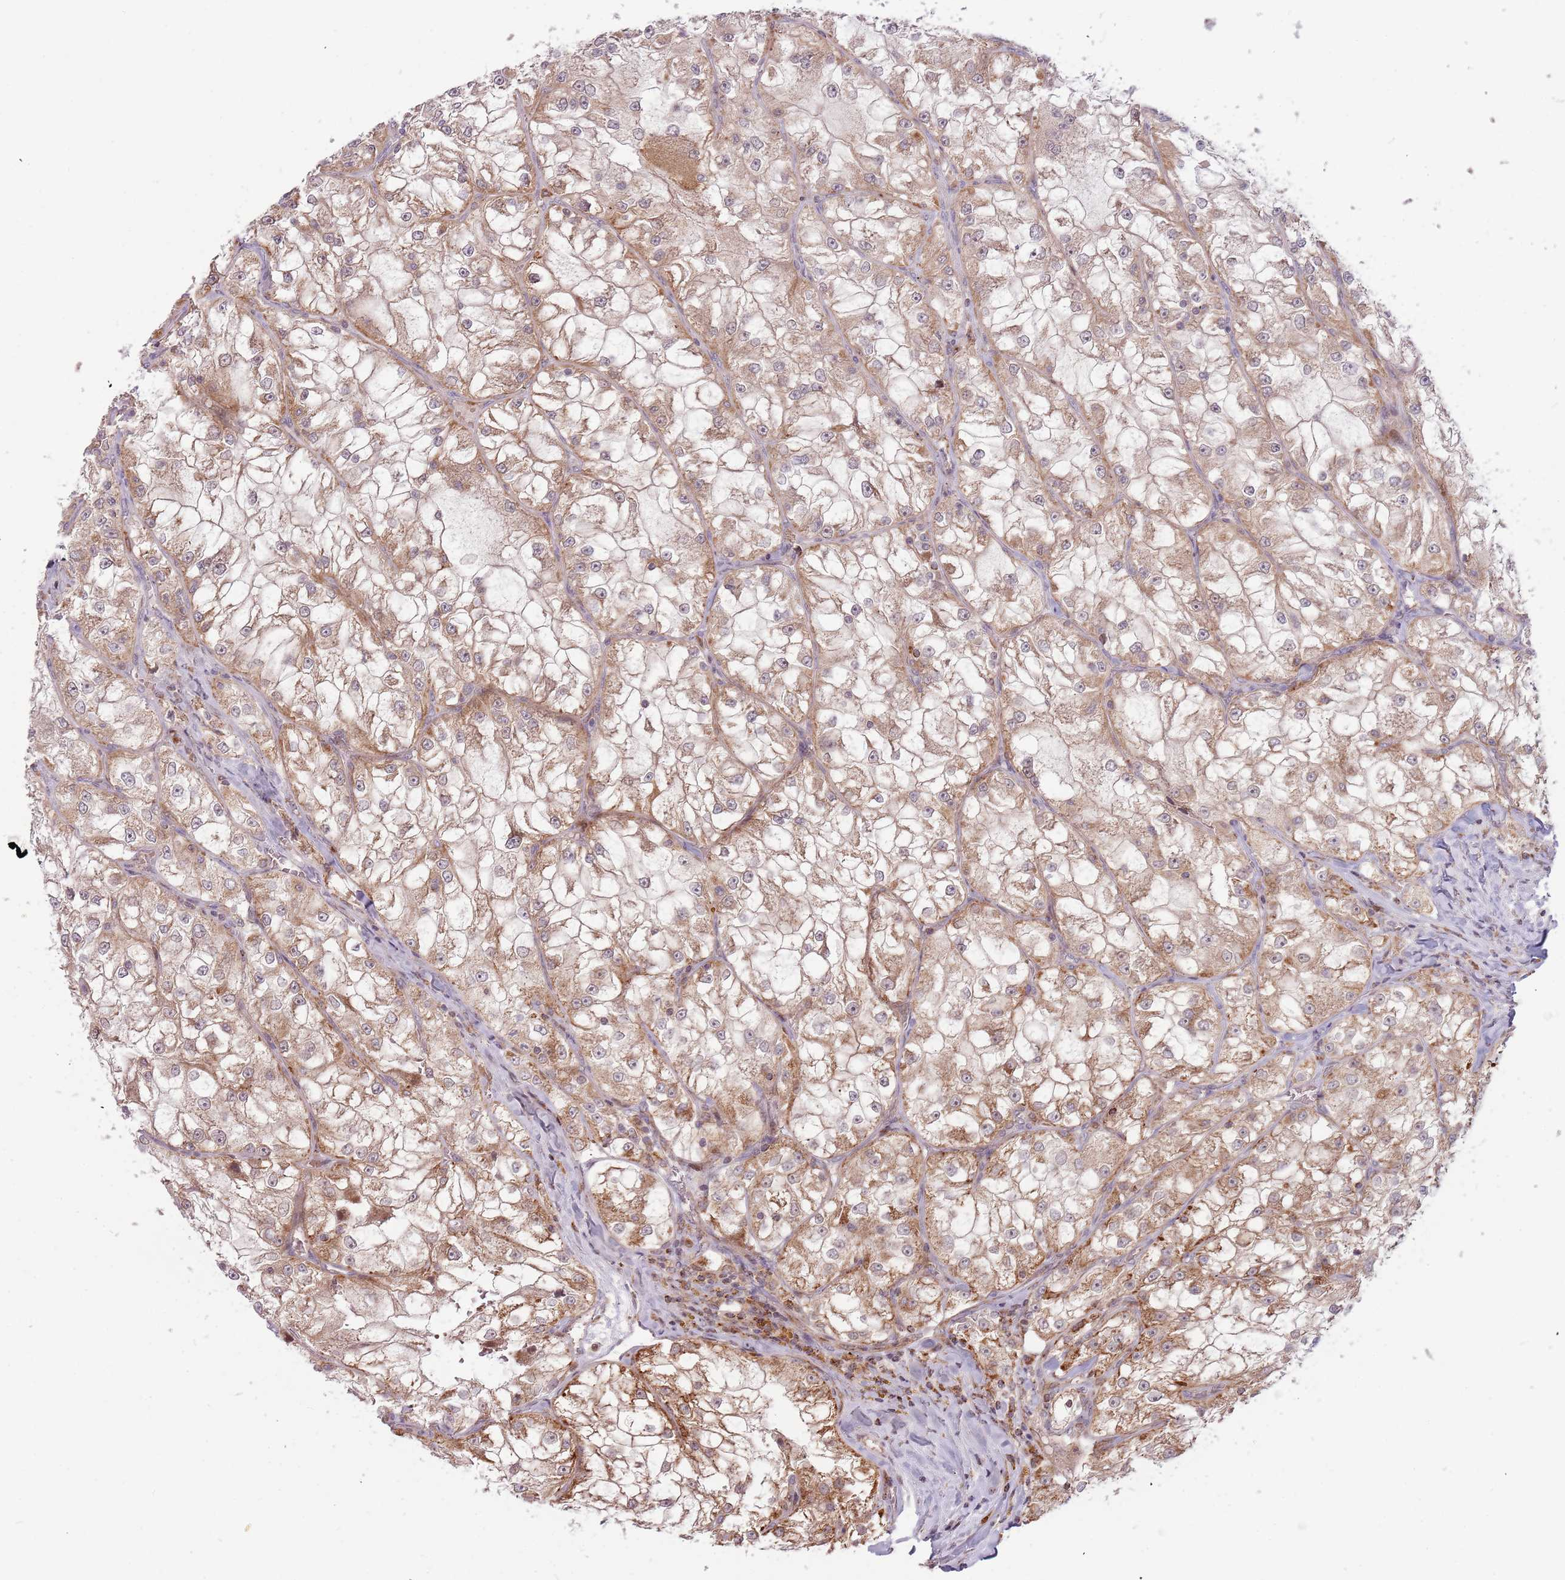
{"staining": {"intensity": "weak", "quantity": ">75%", "location": "cytoplasmic/membranous"}, "tissue": "renal cancer", "cell_type": "Tumor cells", "image_type": "cancer", "snomed": [{"axis": "morphology", "description": "Adenocarcinoma, NOS"}, {"axis": "topography", "description": "Kidney"}], "caption": "A micrograph showing weak cytoplasmic/membranous staining in approximately >75% of tumor cells in renal adenocarcinoma, as visualized by brown immunohistochemical staining.", "gene": "ULK3", "patient": {"sex": "female", "age": 72}}